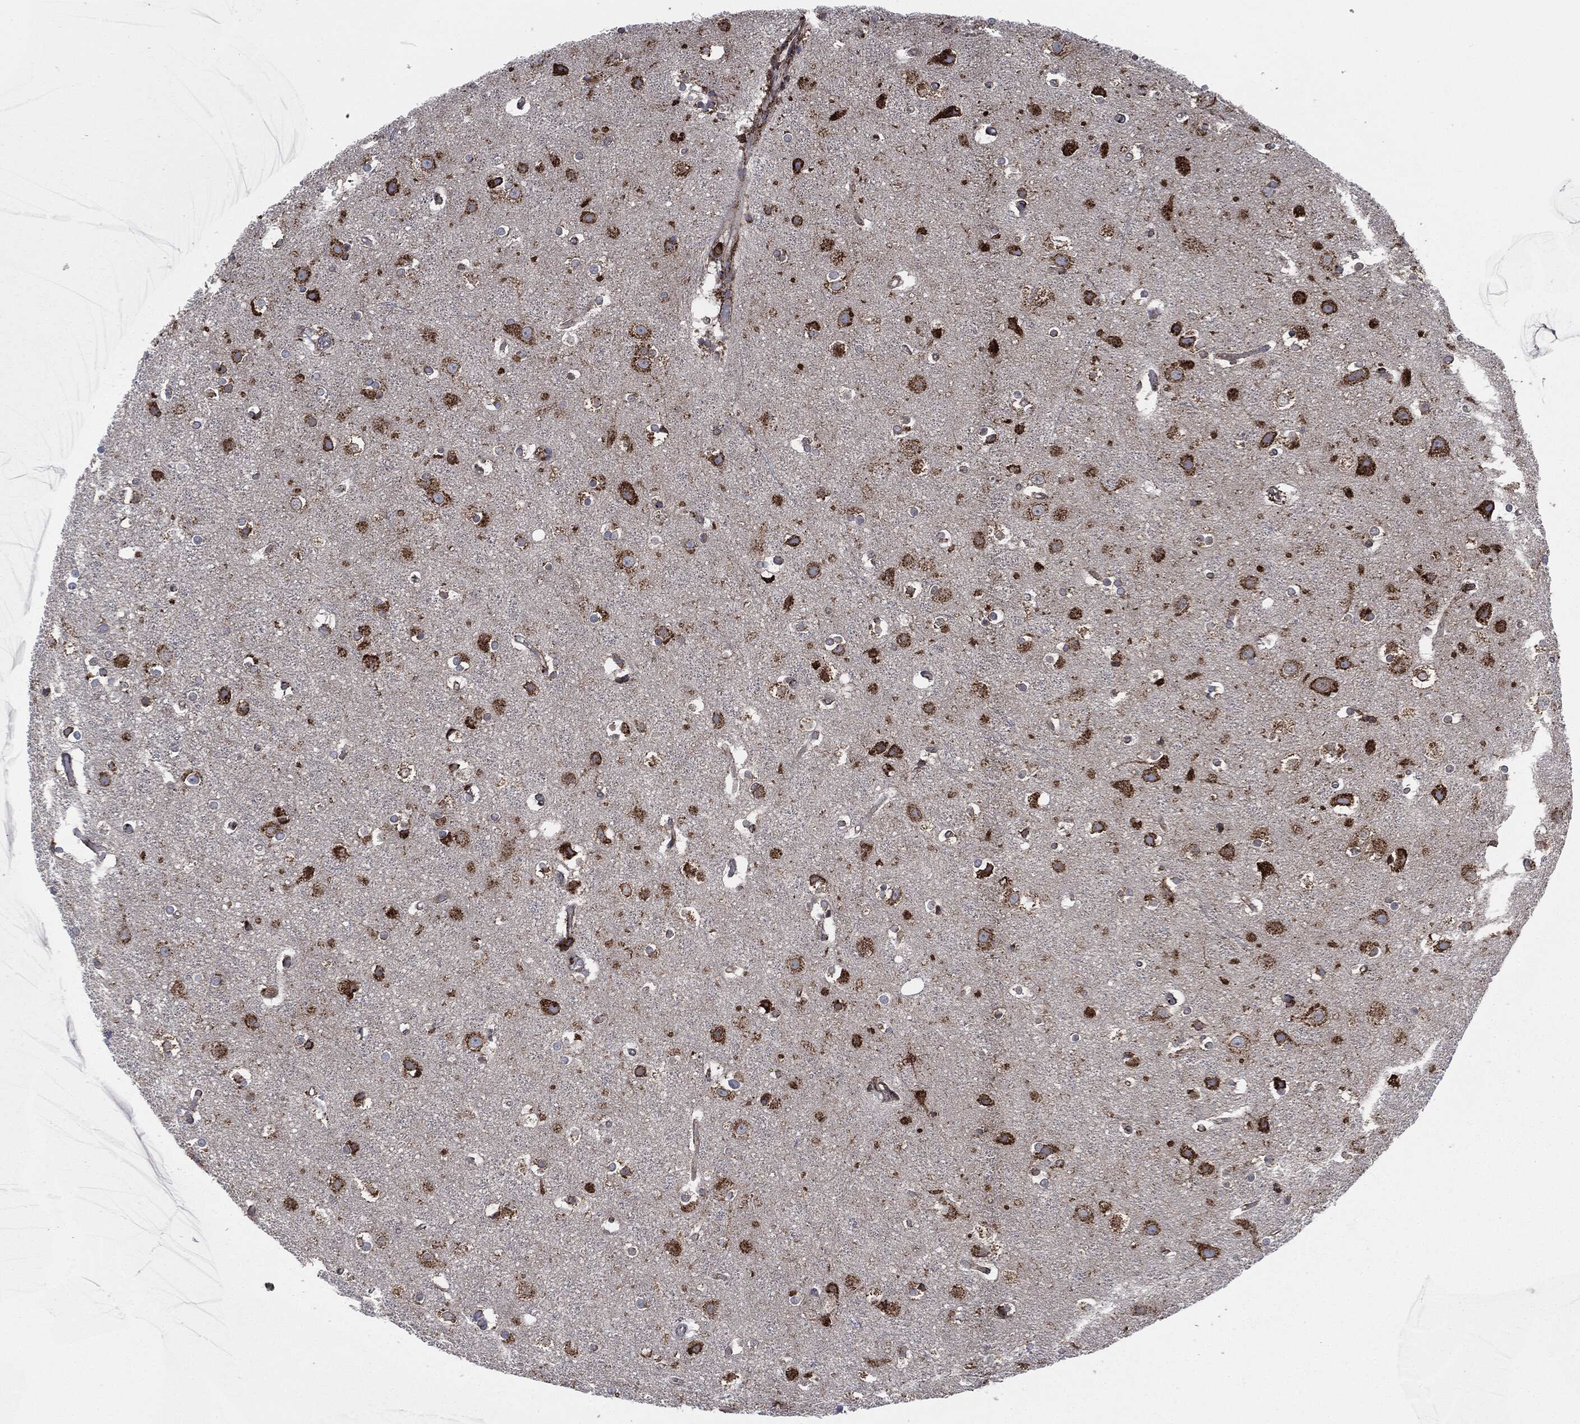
{"staining": {"intensity": "negative", "quantity": "none", "location": "none"}, "tissue": "cerebral cortex", "cell_type": "Endothelial cells", "image_type": "normal", "snomed": [{"axis": "morphology", "description": "Normal tissue, NOS"}, {"axis": "topography", "description": "Cerebral cortex"}], "caption": "A high-resolution histopathology image shows immunohistochemistry staining of benign cerebral cortex, which reveals no significant positivity in endothelial cells.", "gene": "CALR", "patient": {"sex": "female", "age": 52}}